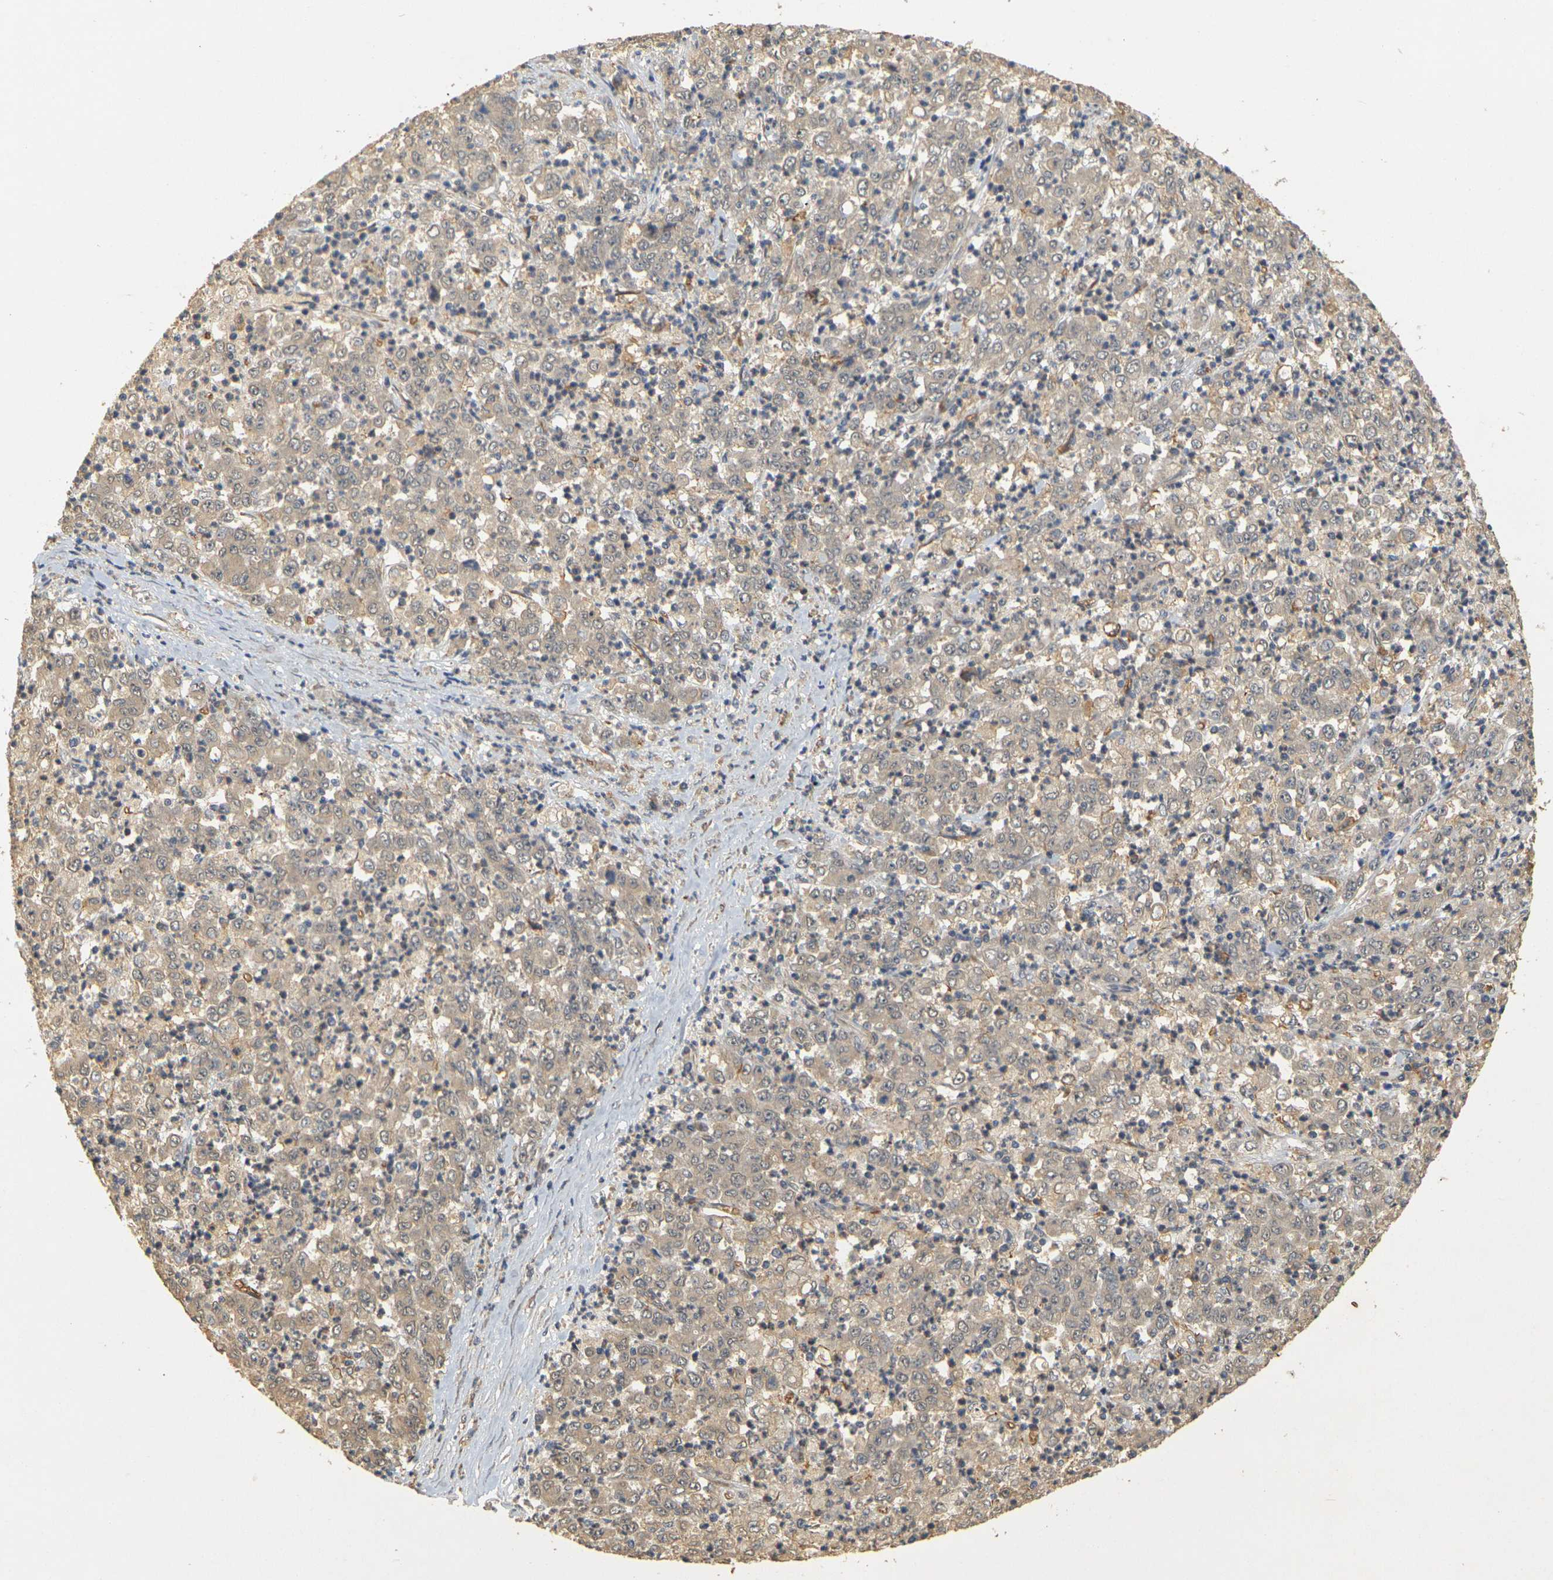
{"staining": {"intensity": "negative", "quantity": "none", "location": "none"}, "tissue": "stomach cancer", "cell_type": "Tumor cells", "image_type": "cancer", "snomed": [{"axis": "morphology", "description": "Adenocarcinoma, NOS"}, {"axis": "topography", "description": "Stomach, lower"}], "caption": "A high-resolution photomicrograph shows immunohistochemistry (IHC) staining of stomach cancer, which reveals no significant expression in tumor cells.", "gene": "MEGF9", "patient": {"sex": "female", "age": 71}}